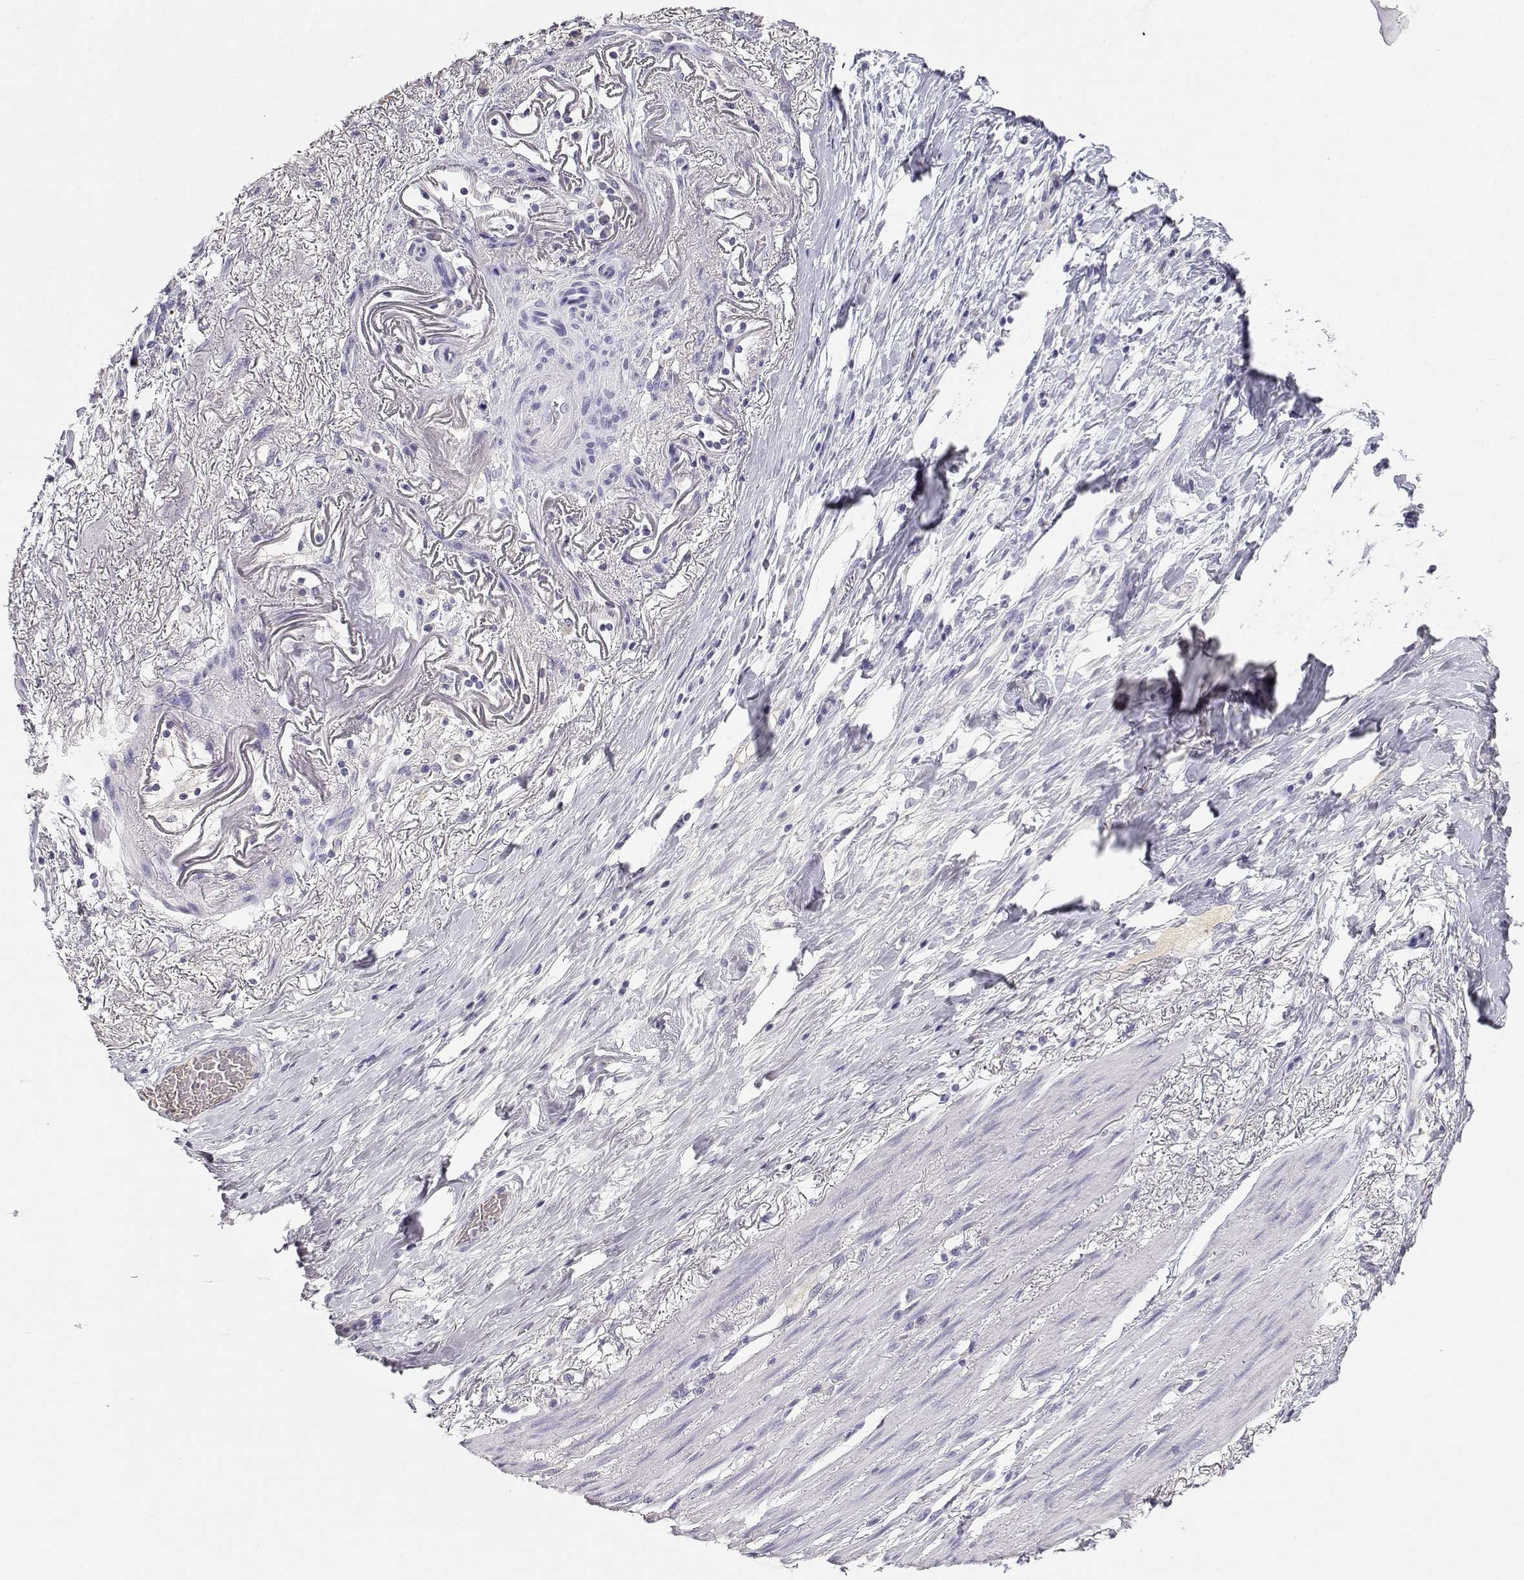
{"staining": {"intensity": "negative", "quantity": "none", "location": "none"}, "tissue": "stomach cancer", "cell_type": "Tumor cells", "image_type": "cancer", "snomed": [{"axis": "morphology", "description": "Adenocarcinoma, NOS"}, {"axis": "topography", "description": "Stomach"}], "caption": "DAB (3,3'-diaminobenzidine) immunohistochemical staining of stomach adenocarcinoma reveals no significant staining in tumor cells.", "gene": "GPR174", "patient": {"sex": "female", "age": 84}}